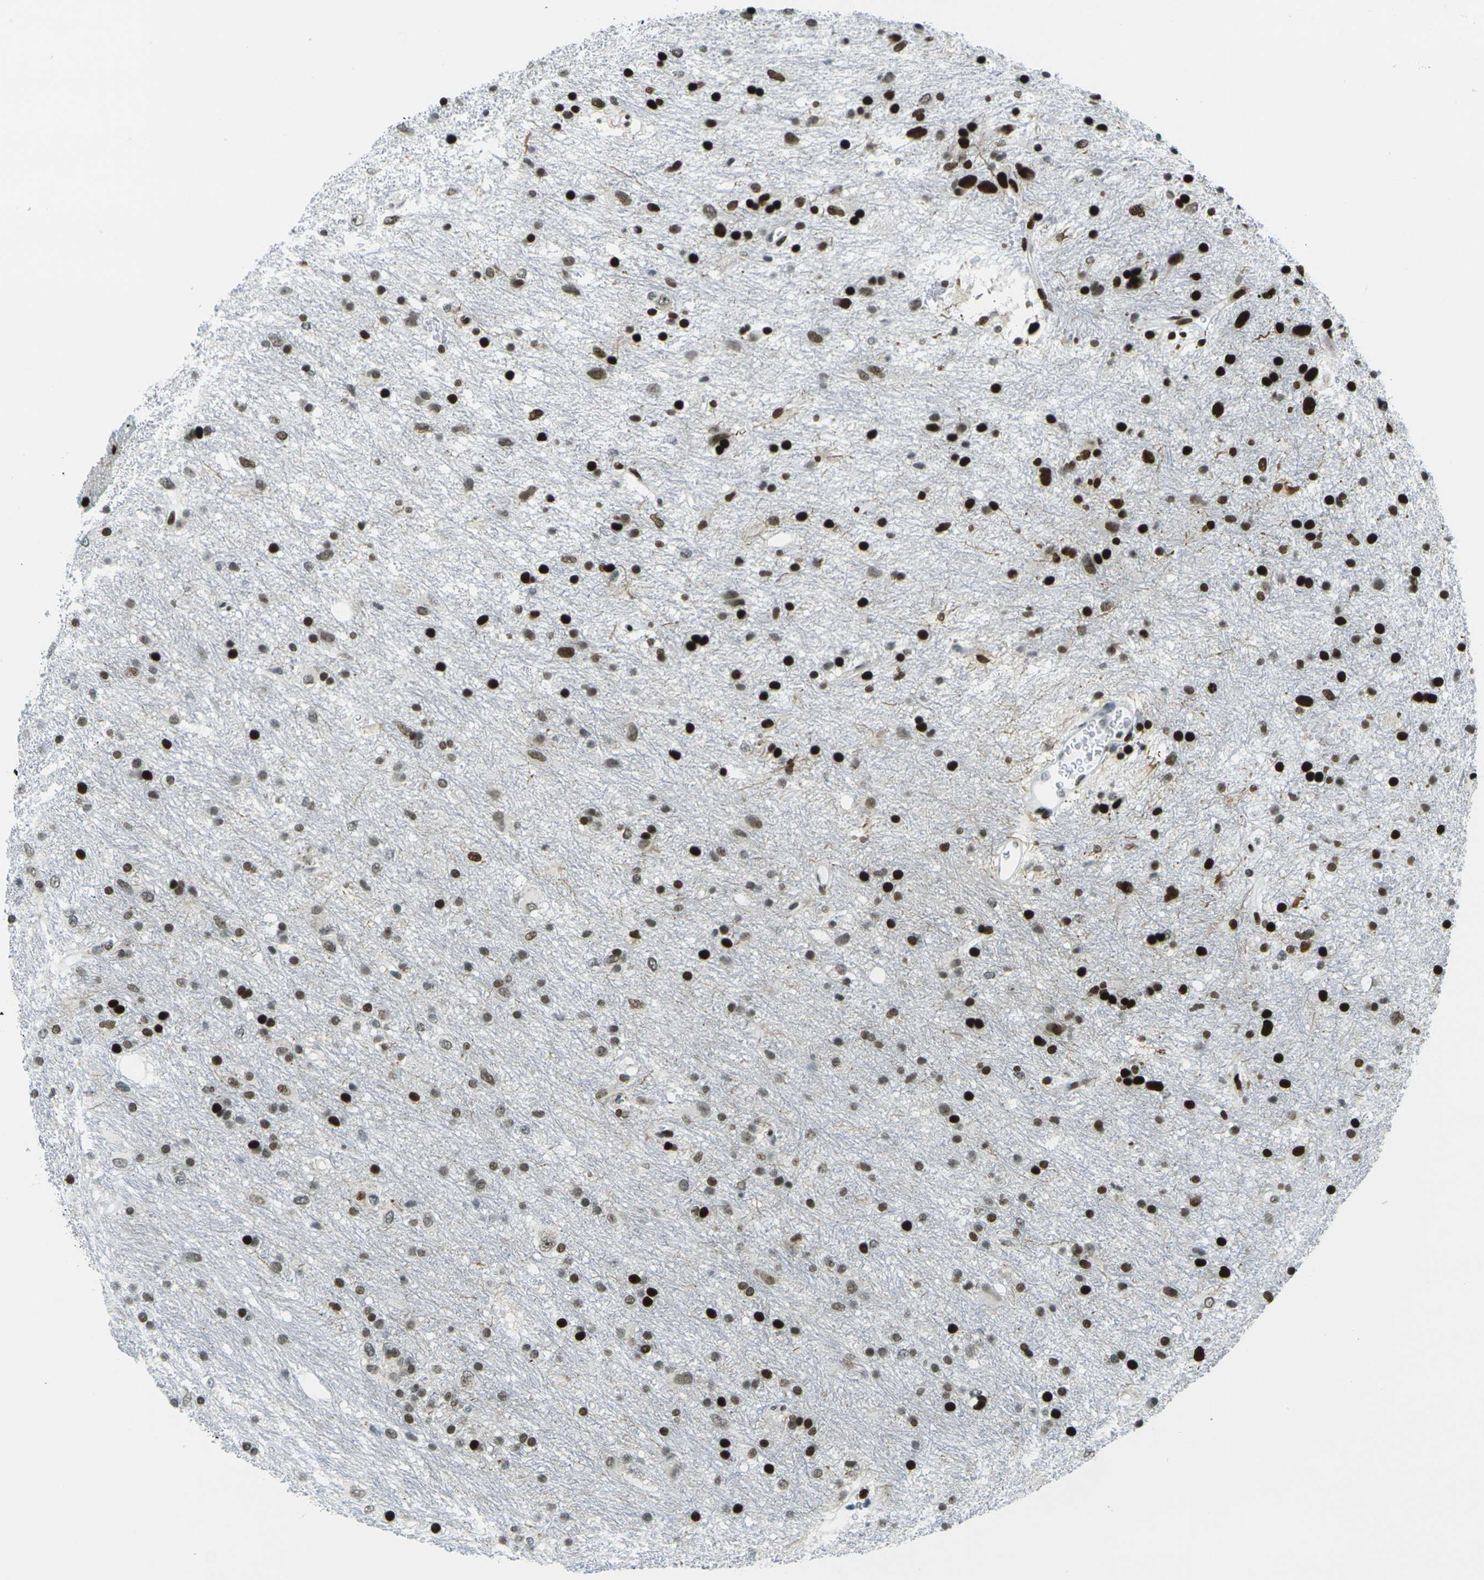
{"staining": {"intensity": "strong", "quantity": "25%-75%", "location": "nuclear"}, "tissue": "glioma", "cell_type": "Tumor cells", "image_type": "cancer", "snomed": [{"axis": "morphology", "description": "Glioma, malignant, Low grade"}, {"axis": "topography", "description": "Brain"}], "caption": "About 25%-75% of tumor cells in malignant glioma (low-grade) reveal strong nuclear protein expression as visualized by brown immunohistochemical staining.", "gene": "H3-3A", "patient": {"sex": "male", "age": 77}}